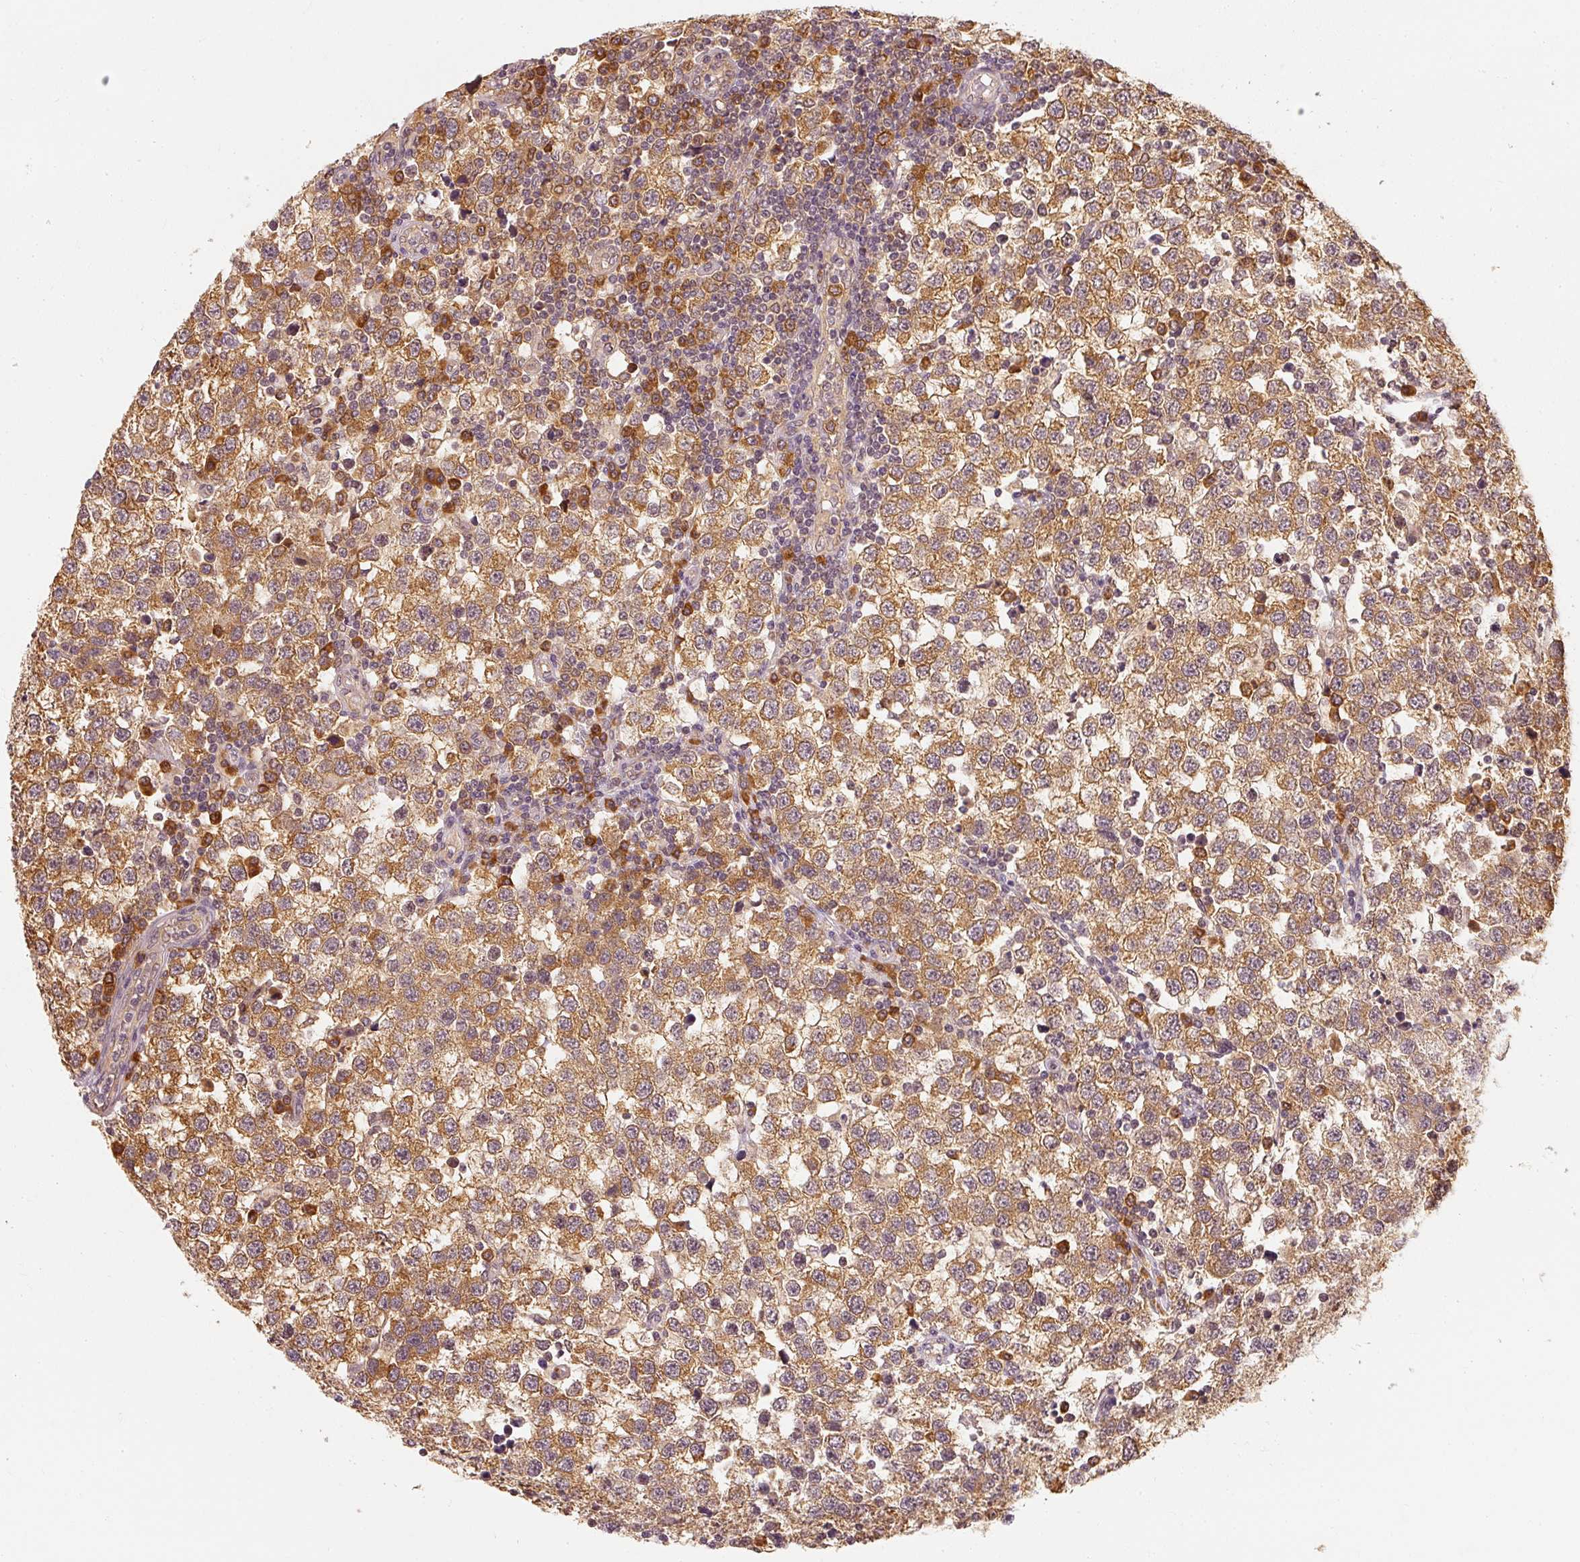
{"staining": {"intensity": "moderate", "quantity": ">75%", "location": "cytoplasmic/membranous"}, "tissue": "testis cancer", "cell_type": "Tumor cells", "image_type": "cancer", "snomed": [{"axis": "morphology", "description": "Seminoma, NOS"}, {"axis": "topography", "description": "Testis"}], "caption": "Seminoma (testis) stained with DAB IHC displays medium levels of moderate cytoplasmic/membranous expression in about >75% of tumor cells.", "gene": "EEF1A2", "patient": {"sex": "male", "age": 34}}